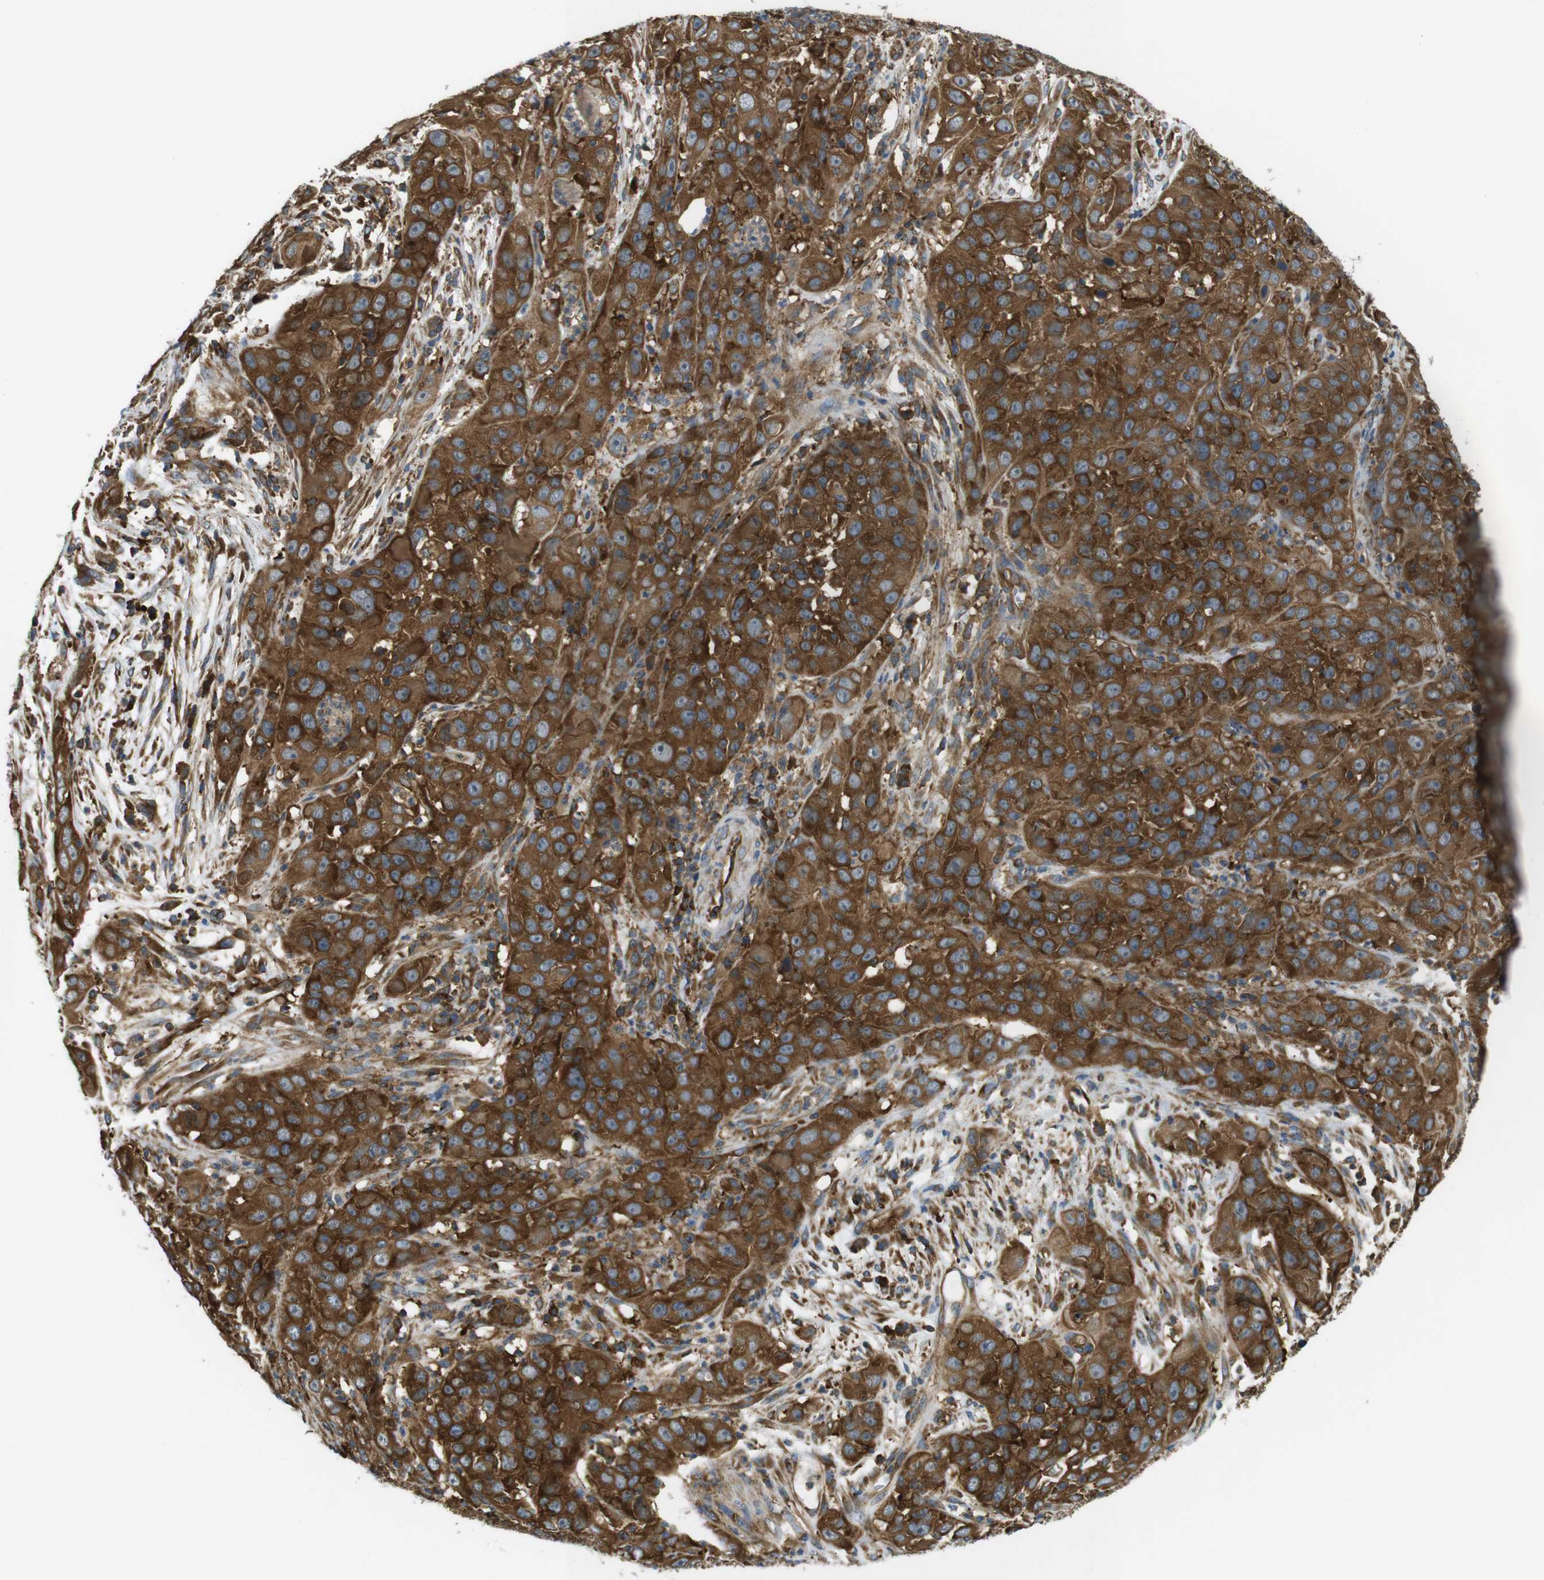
{"staining": {"intensity": "strong", "quantity": ">75%", "location": "cytoplasmic/membranous"}, "tissue": "cervical cancer", "cell_type": "Tumor cells", "image_type": "cancer", "snomed": [{"axis": "morphology", "description": "Squamous cell carcinoma, NOS"}, {"axis": "topography", "description": "Cervix"}], "caption": "Squamous cell carcinoma (cervical) was stained to show a protein in brown. There is high levels of strong cytoplasmic/membranous positivity in about >75% of tumor cells.", "gene": "TSC1", "patient": {"sex": "female", "age": 32}}